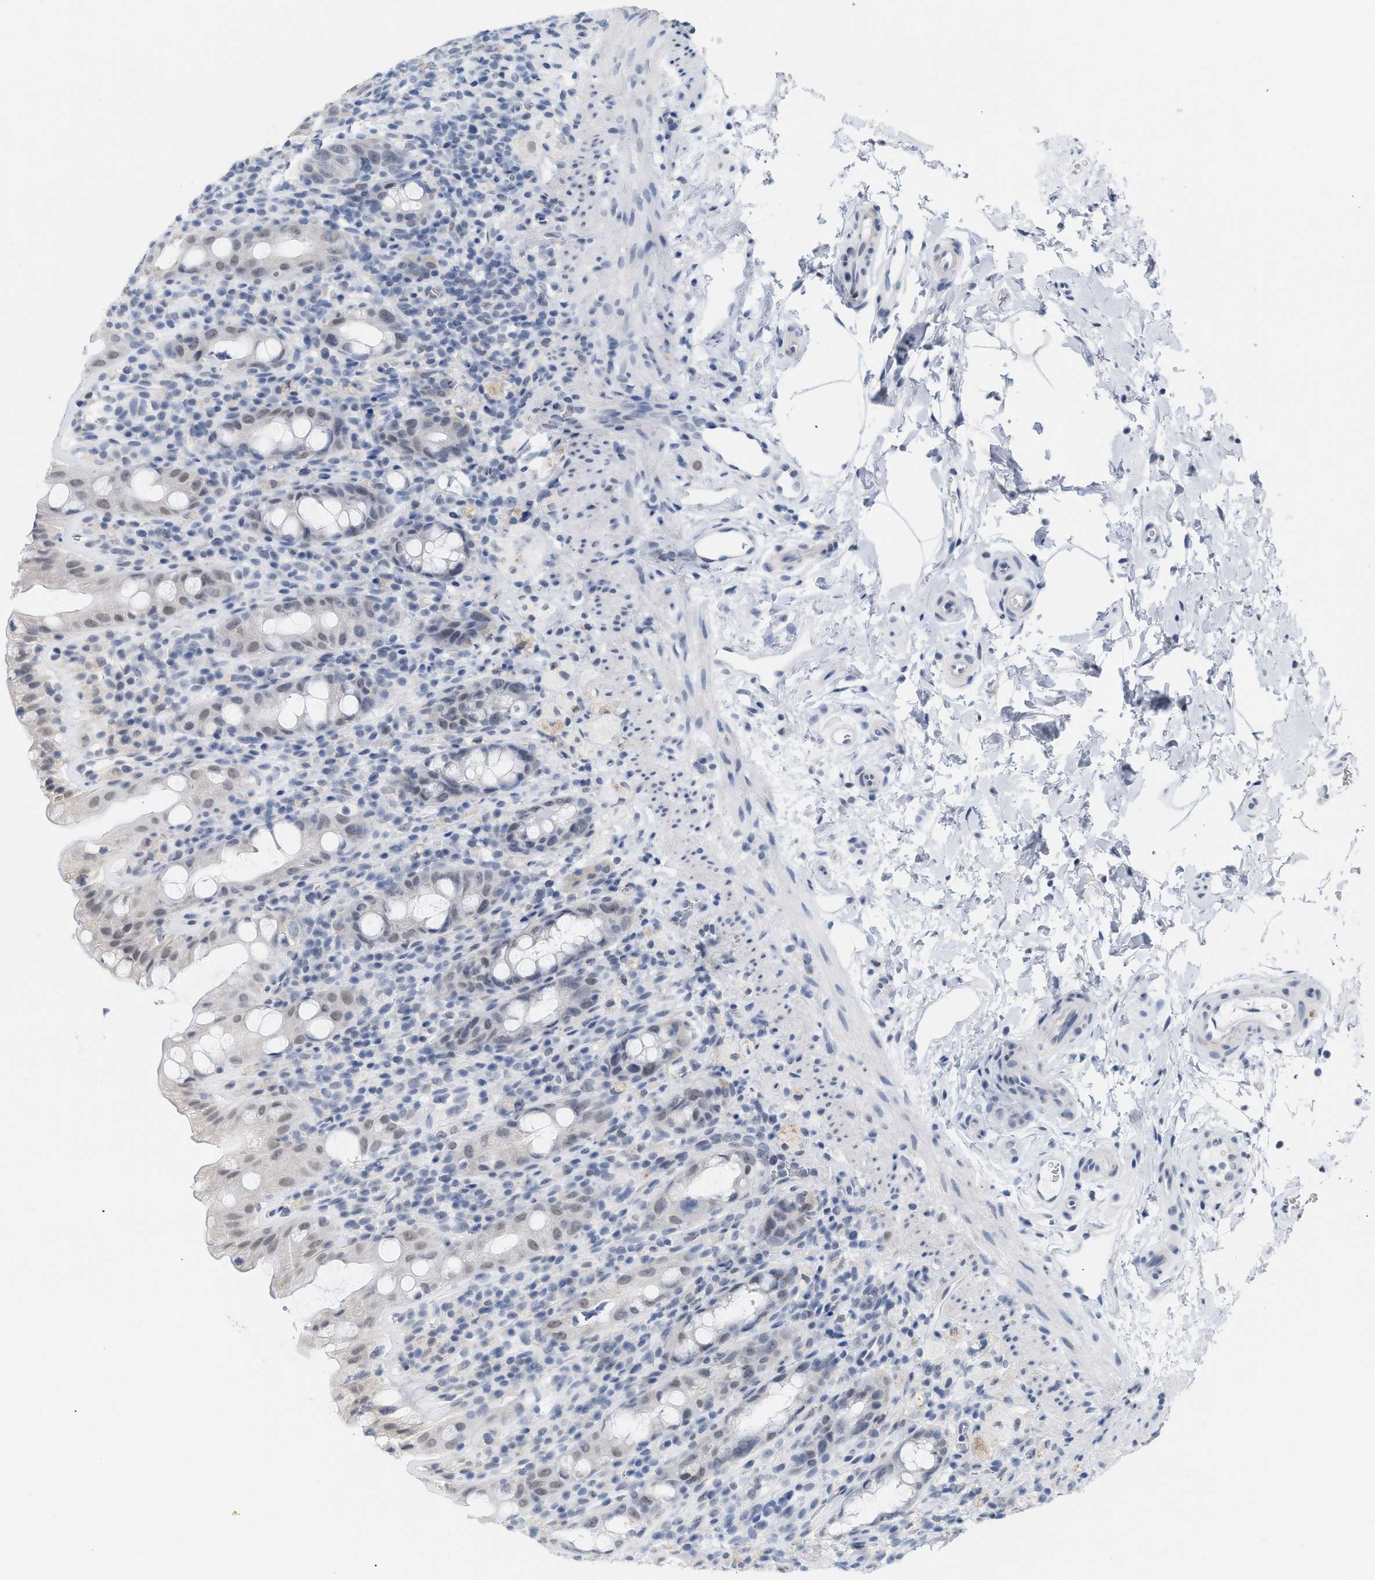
{"staining": {"intensity": "negative", "quantity": "none", "location": "none"}, "tissue": "rectum", "cell_type": "Glandular cells", "image_type": "normal", "snomed": [{"axis": "morphology", "description": "Normal tissue, NOS"}, {"axis": "topography", "description": "Rectum"}], "caption": "High magnification brightfield microscopy of benign rectum stained with DAB (3,3'-diaminobenzidine) (brown) and counterstained with hematoxylin (blue): glandular cells show no significant expression.", "gene": "XIRP1", "patient": {"sex": "male", "age": 44}}